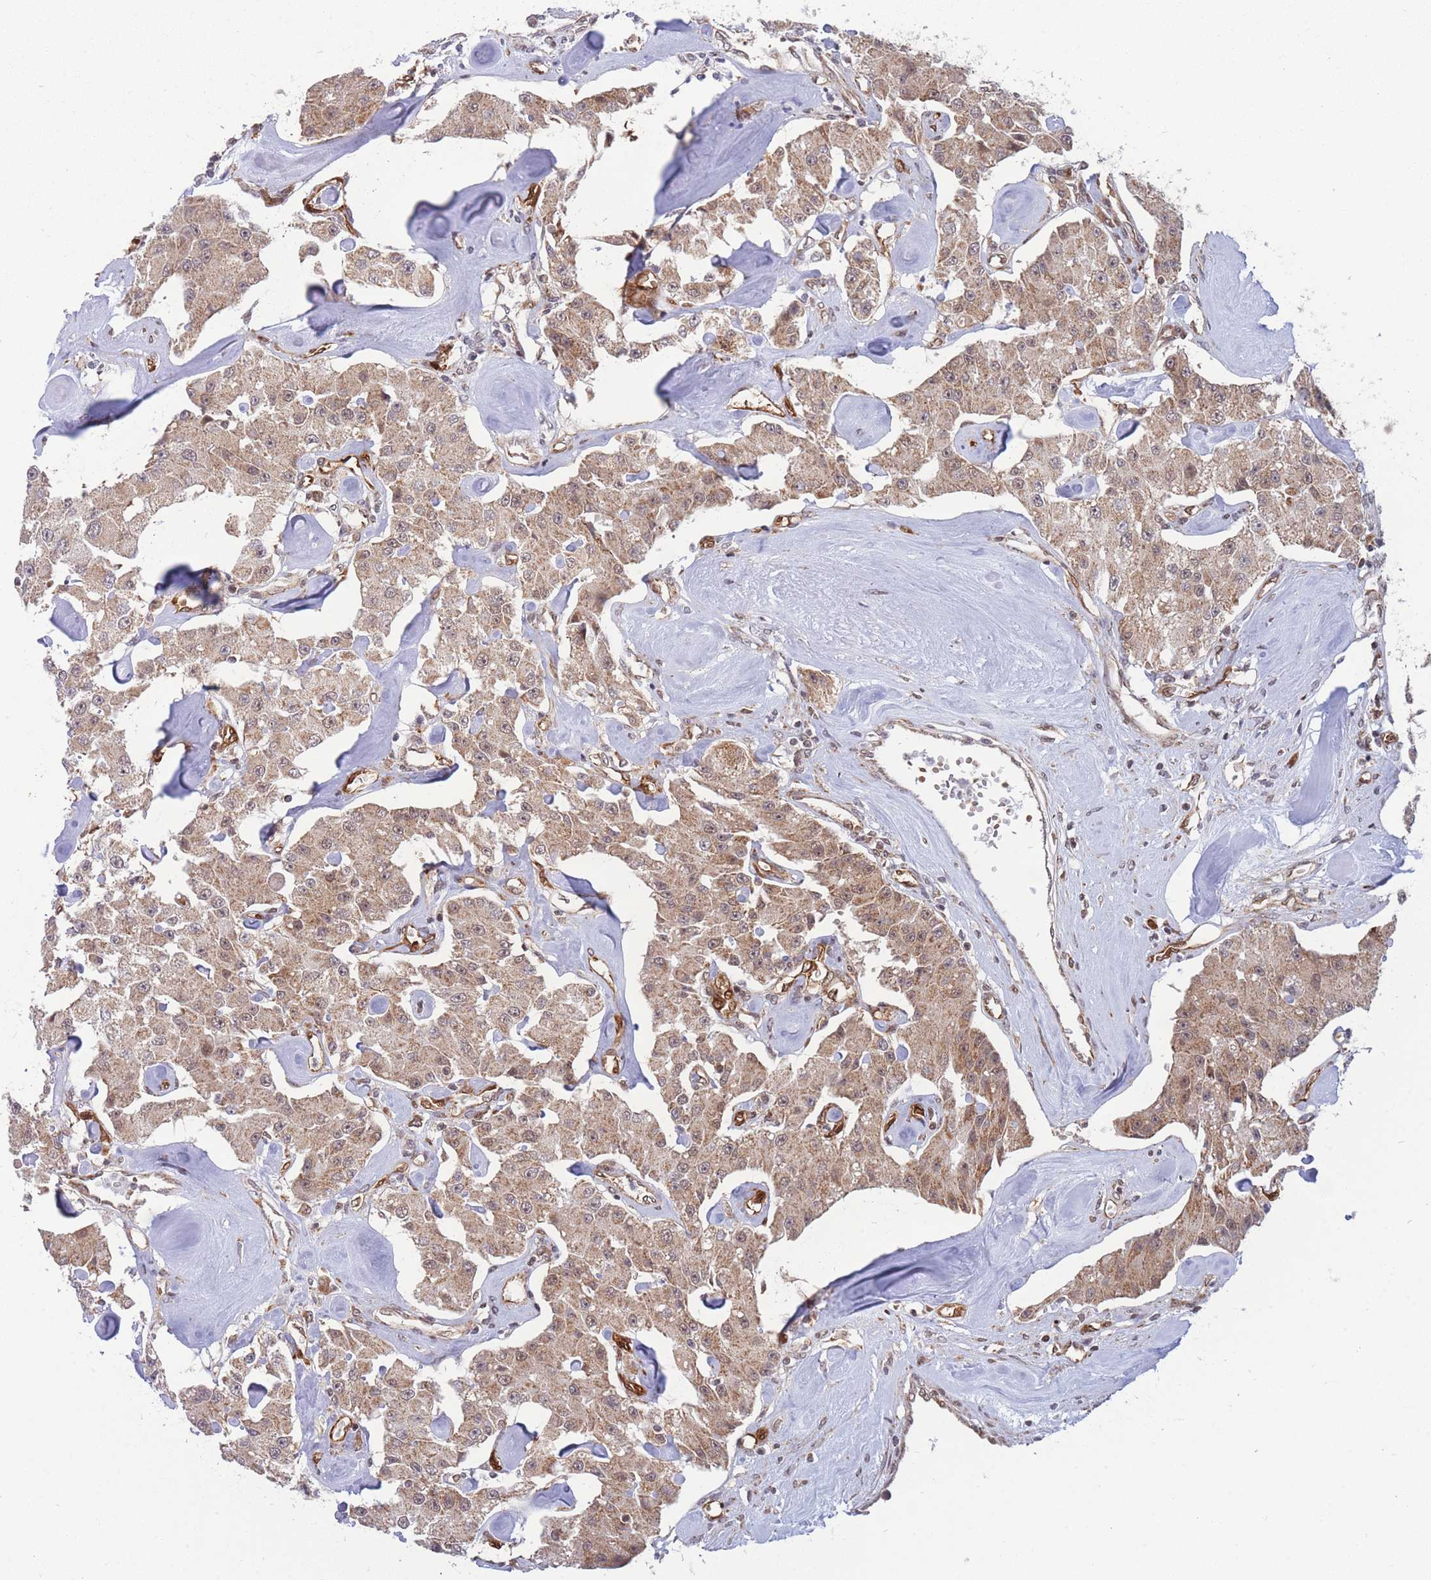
{"staining": {"intensity": "moderate", "quantity": ">75%", "location": "cytoplasmic/membranous,nuclear"}, "tissue": "carcinoid", "cell_type": "Tumor cells", "image_type": "cancer", "snomed": [{"axis": "morphology", "description": "Carcinoid, malignant, NOS"}, {"axis": "topography", "description": "Pancreas"}], "caption": "Moderate cytoplasmic/membranous and nuclear positivity is appreciated in approximately >75% of tumor cells in malignant carcinoid. (DAB (3,3'-diaminobenzidine) = brown stain, brightfield microscopy at high magnification).", "gene": "BOD1L1", "patient": {"sex": "male", "age": 41}}